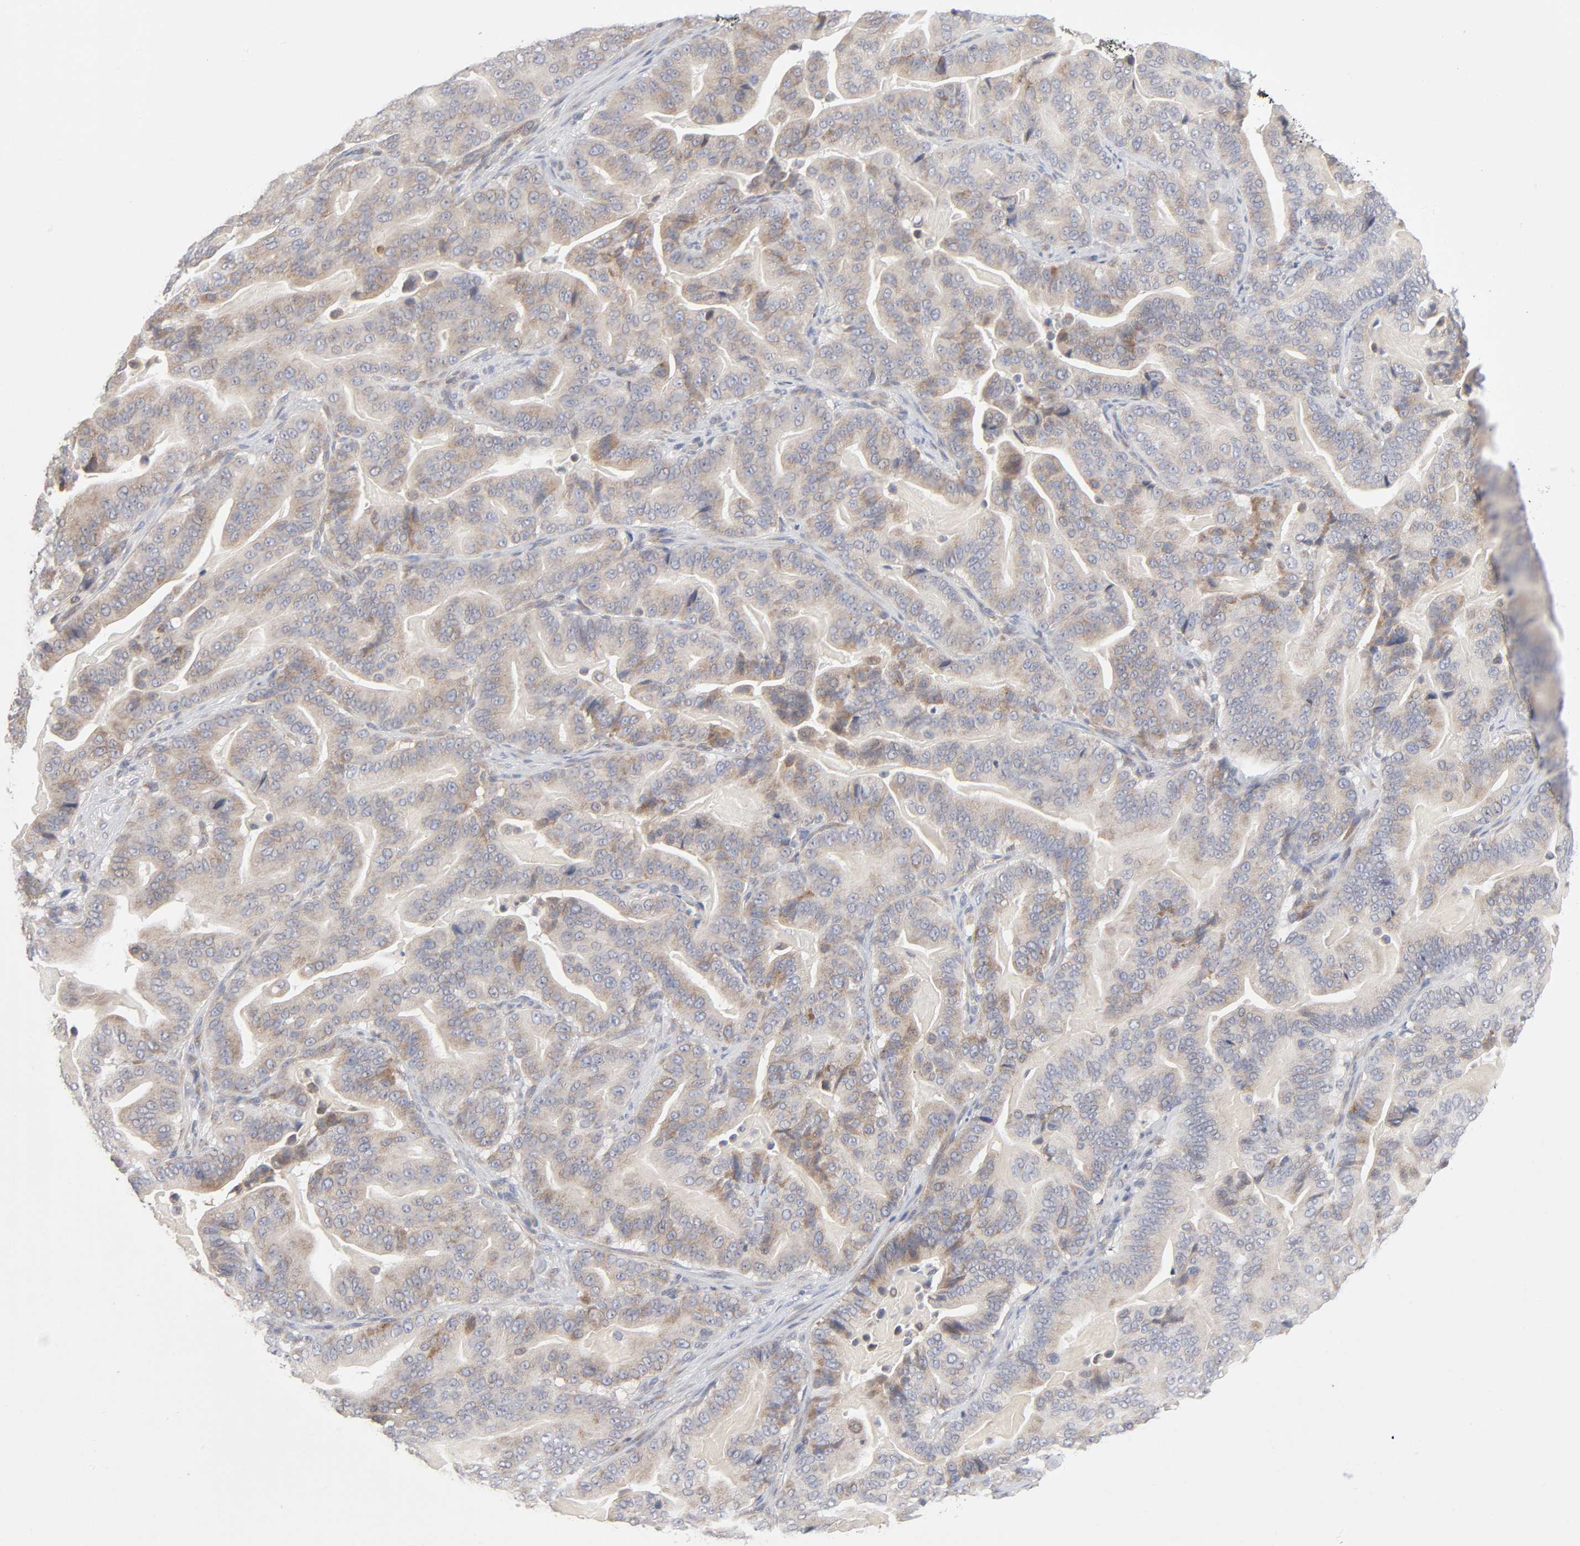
{"staining": {"intensity": "weak", "quantity": ">75%", "location": "cytoplasmic/membranous"}, "tissue": "pancreatic cancer", "cell_type": "Tumor cells", "image_type": "cancer", "snomed": [{"axis": "morphology", "description": "Adenocarcinoma, NOS"}, {"axis": "topography", "description": "Pancreas"}], "caption": "Pancreatic cancer tissue reveals weak cytoplasmic/membranous staining in about >75% of tumor cells", "gene": "IL4R", "patient": {"sex": "male", "age": 63}}